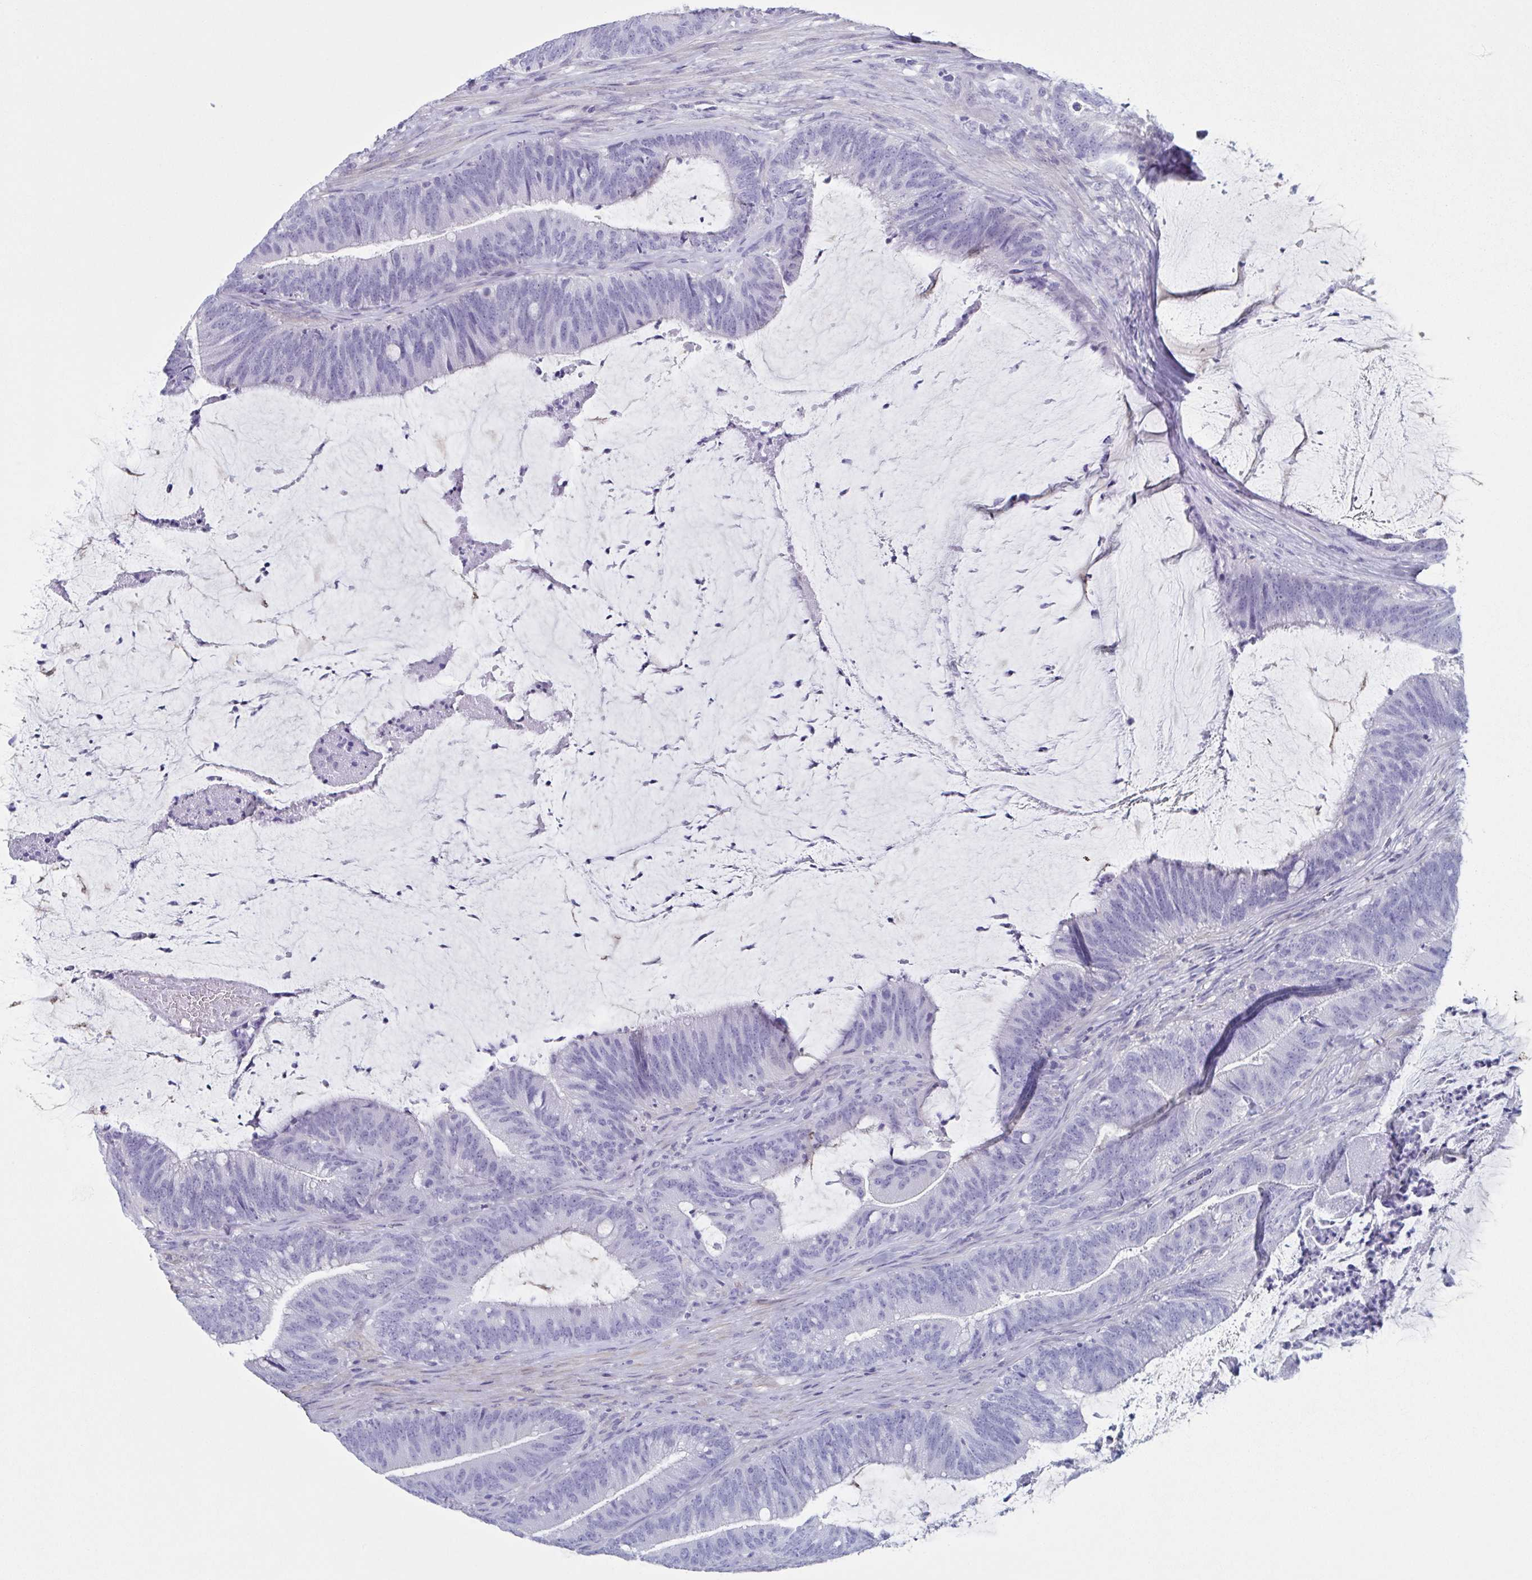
{"staining": {"intensity": "negative", "quantity": "none", "location": "none"}, "tissue": "colorectal cancer", "cell_type": "Tumor cells", "image_type": "cancer", "snomed": [{"axis": "morphology", "description": "Adenocarcinoma, NOS"}, {"axis": "topography", "description": "Colon"}], "caption": "High power microscopy photomicrograph of an immunohistochemistry histopathology image of colorectal adenocarcinoma, revealing no significant positivity in tumor cells.", "gene": "TAGLN3", "patient": {"sex": "female", "age": 43}}